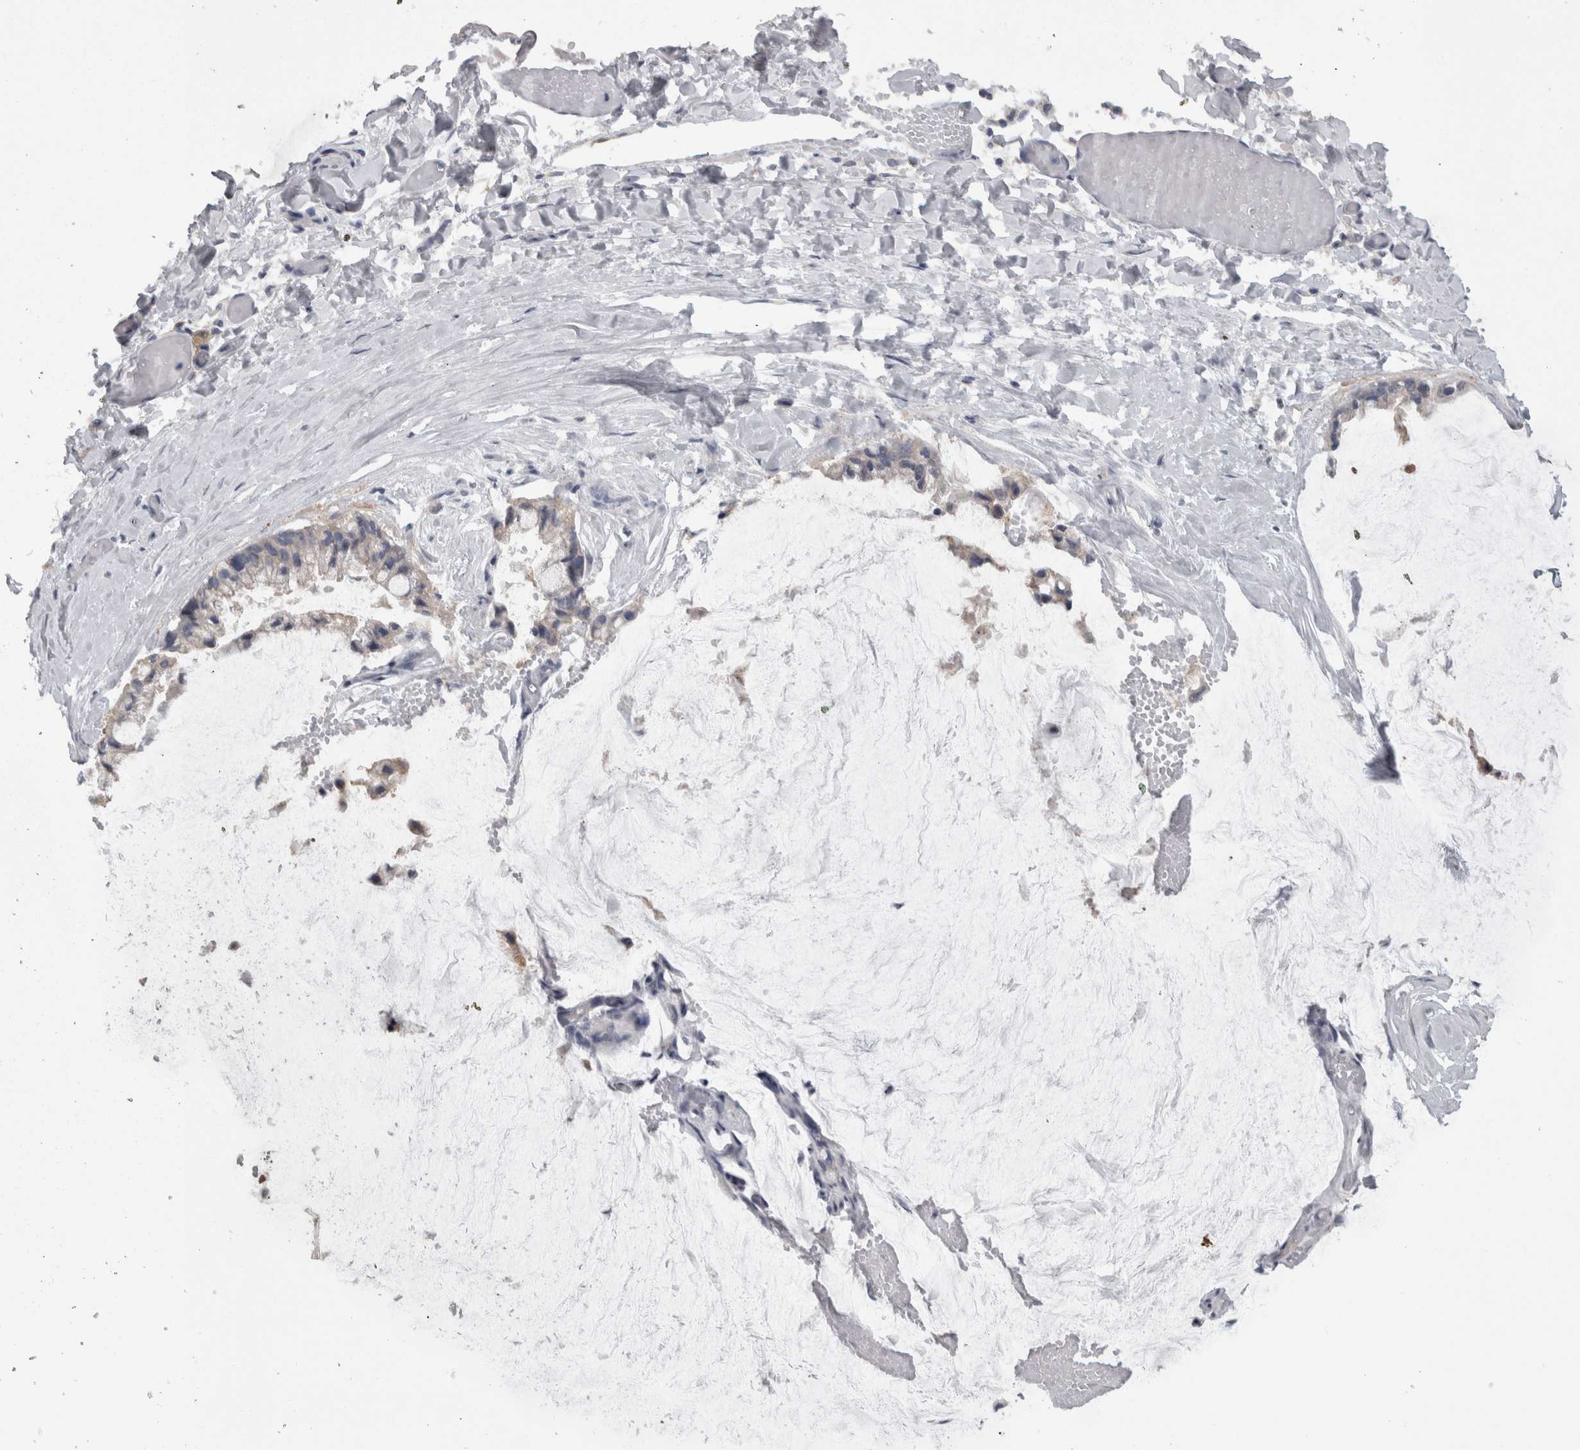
{"staining": {"intensity": "weak", "quantity": "<25%", "location": "cytoplasmic/membranous"}, "tissue": "ovarian cancer", "cell_type": "Tumor cells", "image_type": "cancer", "snomed": [{"axis": "morphology", "description": "Cystadenocarcinoma, mucinous, NOS"}, {"axis": "topography", "description": "Ovary"}], "caption": "The photomicrograph shows no staining of tumor cells in ovarian cancer. The staining was performed using DAB to visualize the protein expression in brown, while the nuclei were stained in blue with hematoxylin (Magnification: 20x).", "gene": "CAMK2D", "patient": {"sex": "female", "age": 39}}